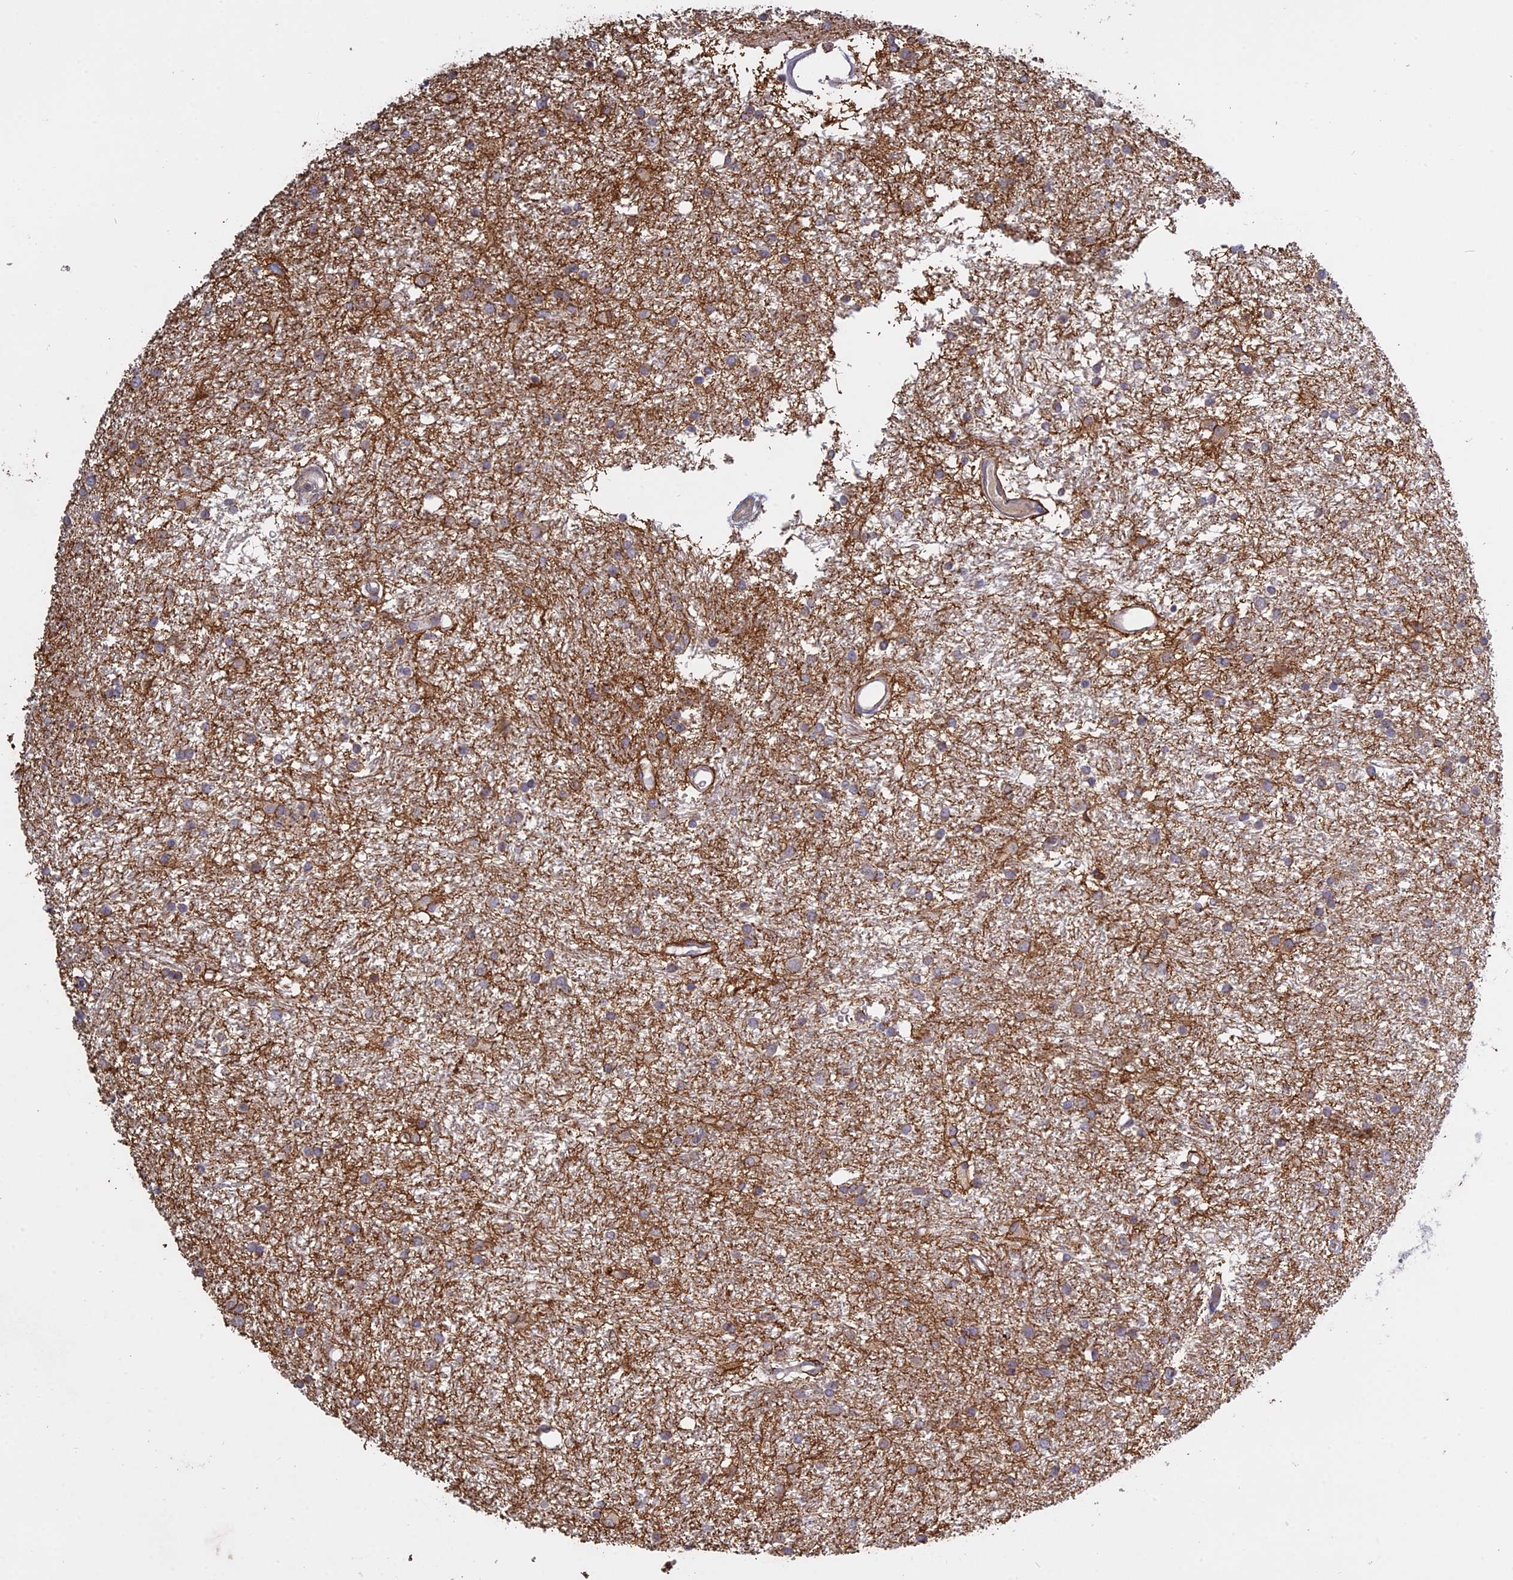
{"staining": {"intensity": "weak", "quantity": "25%-75%", "location": "cytoplasmic/membranous"}, "tissue": "glioma", "cell_type": "Tumor cells", "image_type": "cancer", "snomed": [{"axis": "morphology", "description": "Glioma, malignant, High grade"}, {"axis": "topography", "description": "Brain"}], "caption": "Immunohistochemistry of human glioma exhibits low levels of weak cytoplasmic/membranous positivity in about 25%-75% of tumor cells.", "gene": "TMEM208", "patient": {"sex": "male", "age": 77}}